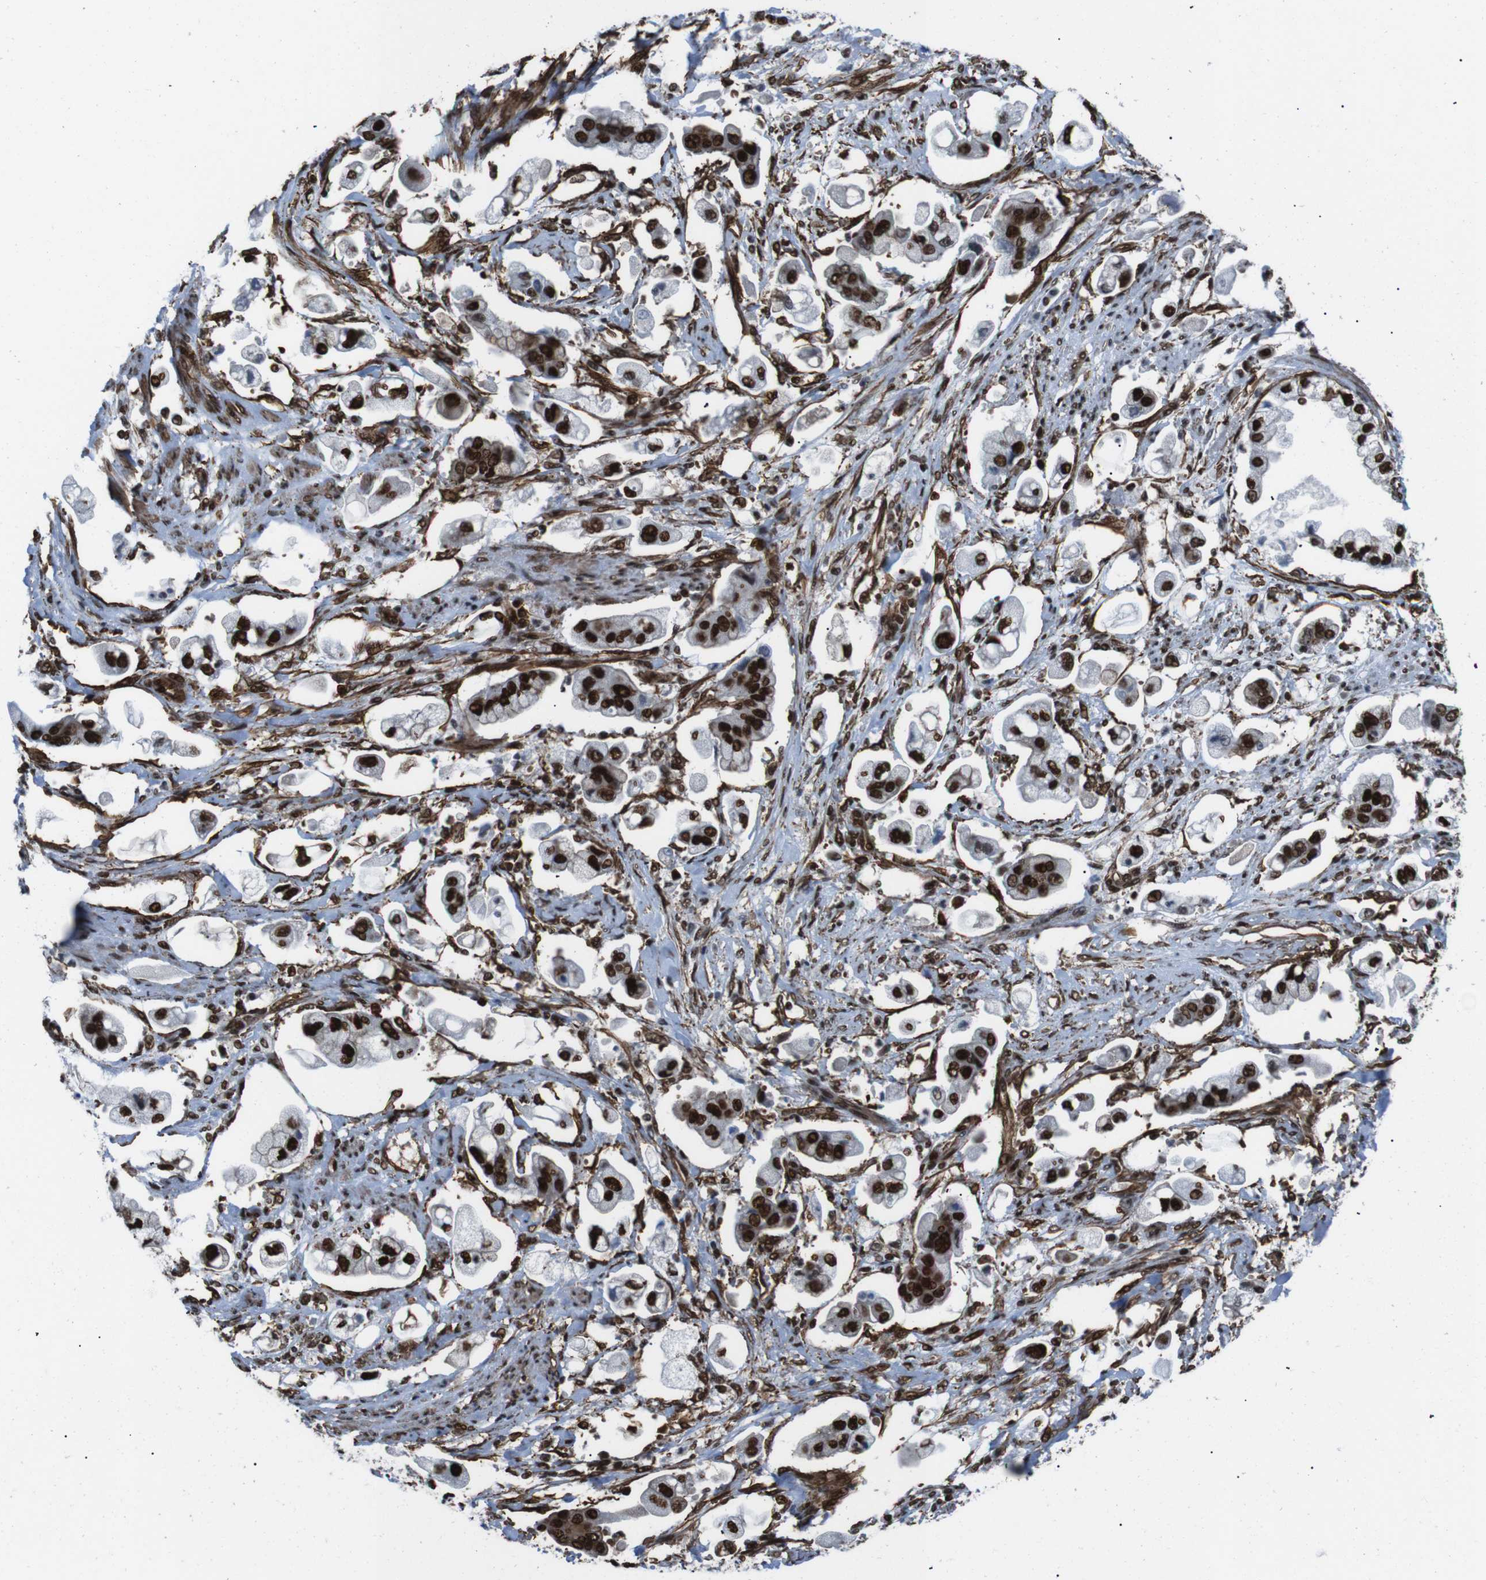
{"staining": {"intensity": "strong", "quantity": ">75%", "location": "nuclear"}, "tissue": "stomach cancer", "cell_type": "Tumor cells", "image_type": "cancer", "snomed": [{"axis": "morphology", "description": "Adenocarcinoma, NOS"}, {"axis": "topography", "description": "Stomach"}], "caption": "Protein staining shows strong nuclear staining in about >75% of tumor cells in stomach cancer. The staining was performed using DAB to visualize the protein expression in brown, while the nuclei were stained in blue with hematoxylin (Magnification: 20x).", "gene": "HNRNPU", "patient": {"sex": "male", "age": 62}}